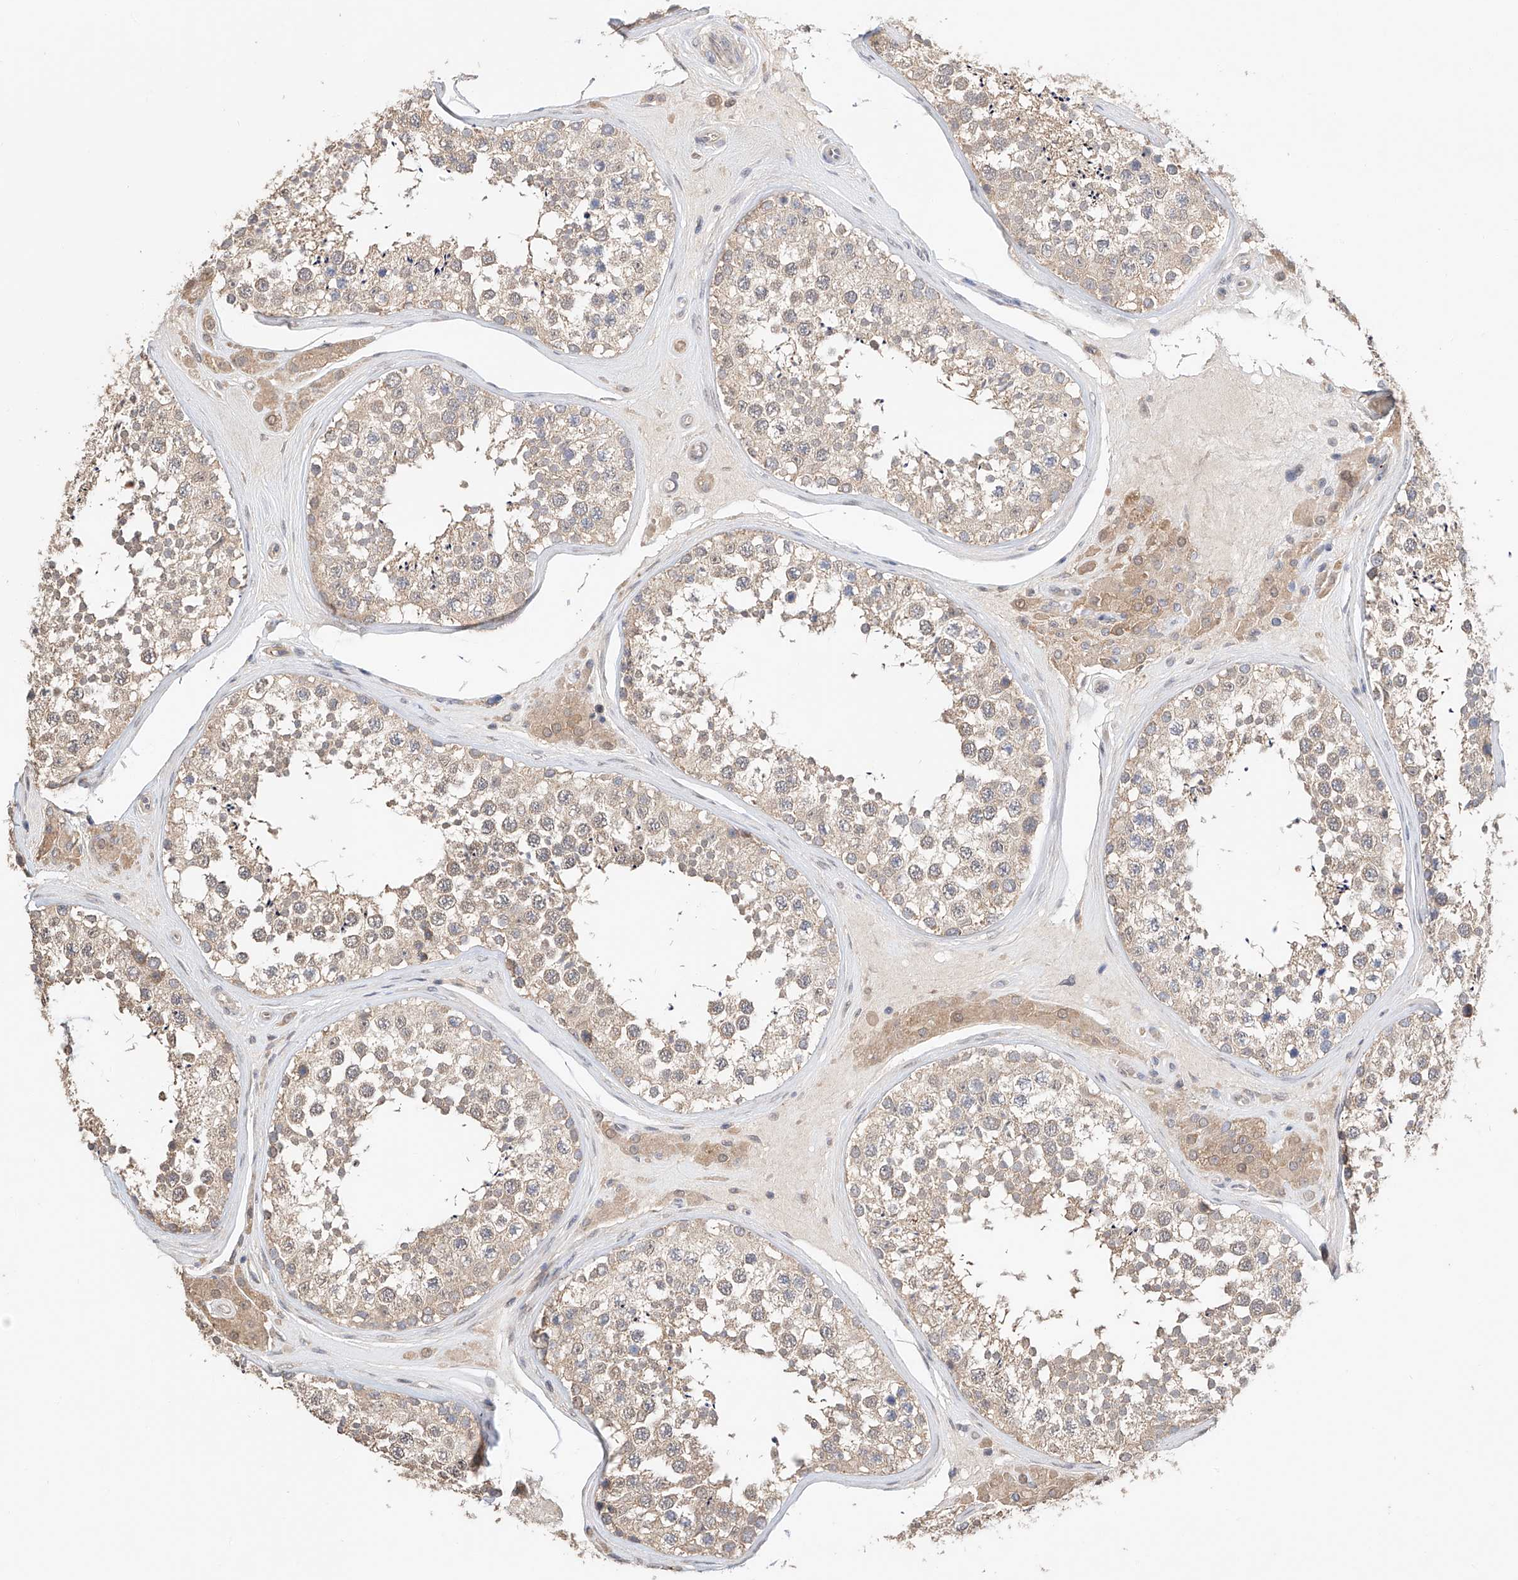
{"staining": {"intensity": "weak", "quantity": ">75%", "location": "cytoplasmic/membranous"}, "tissue": "testis", "cell_type": "Cells in seminiferous ducts", "image_type": "normal", "snomed": [{"axis": "morphology", "description": "Normal tissue, NOS"}, {"axis": "topography", "description": "Testis"}], "caption": "Immunohistochemistry (IHC) of normal testis demonstrates low levels of weak cytoplasmic/membranous expression in approximately >75% of cells in seminiferous ducts. (Stains: DAB in brown, nuclei in blue, Microscopy: brightfield microscopy at high magnification).", "gene": "ZFHX2", "patient": {"sex": "male", "age": 46}}